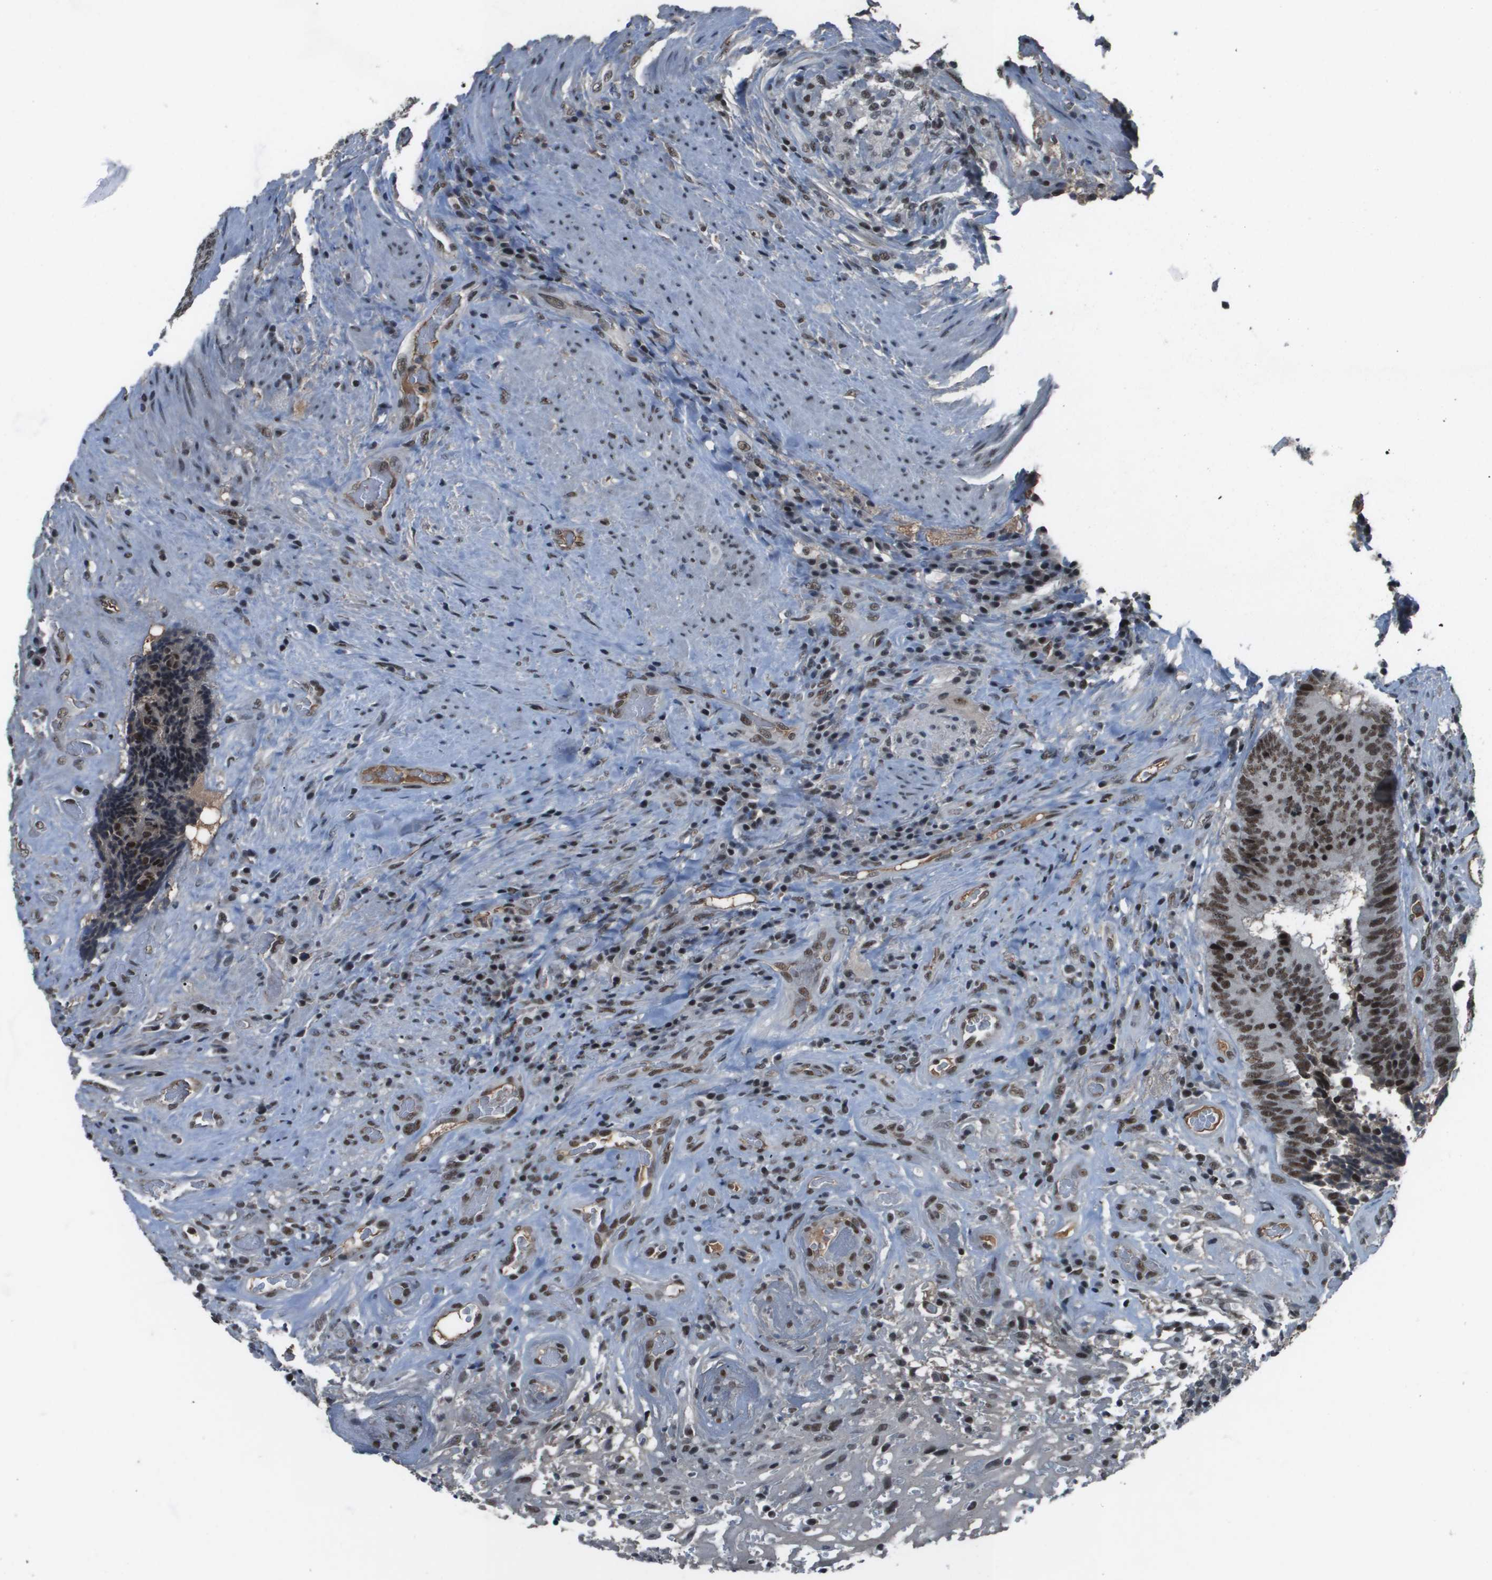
{"staining": {"intensity": "strong", "quantity": ">75%", "location": "nuclear"}, "tissue": "colorectal cancer", "cell_type": "Tumor cells", "image_type": "cancer", "snomed": [{"axis": "morphology", "description": "Adenocarcinoma, NOS"}, {"axis": "topography", "description": "Rectum"}], "caption": "Immunohistochemistry (DAB (3,3'-diaminobenzidine)) staining of colorectal cancer demonstrates strong nuclear protein positivity in approximately >75% of tumor cells.", "gene": "THRAP3", "patient": {"sex": "male", "age": 72}}